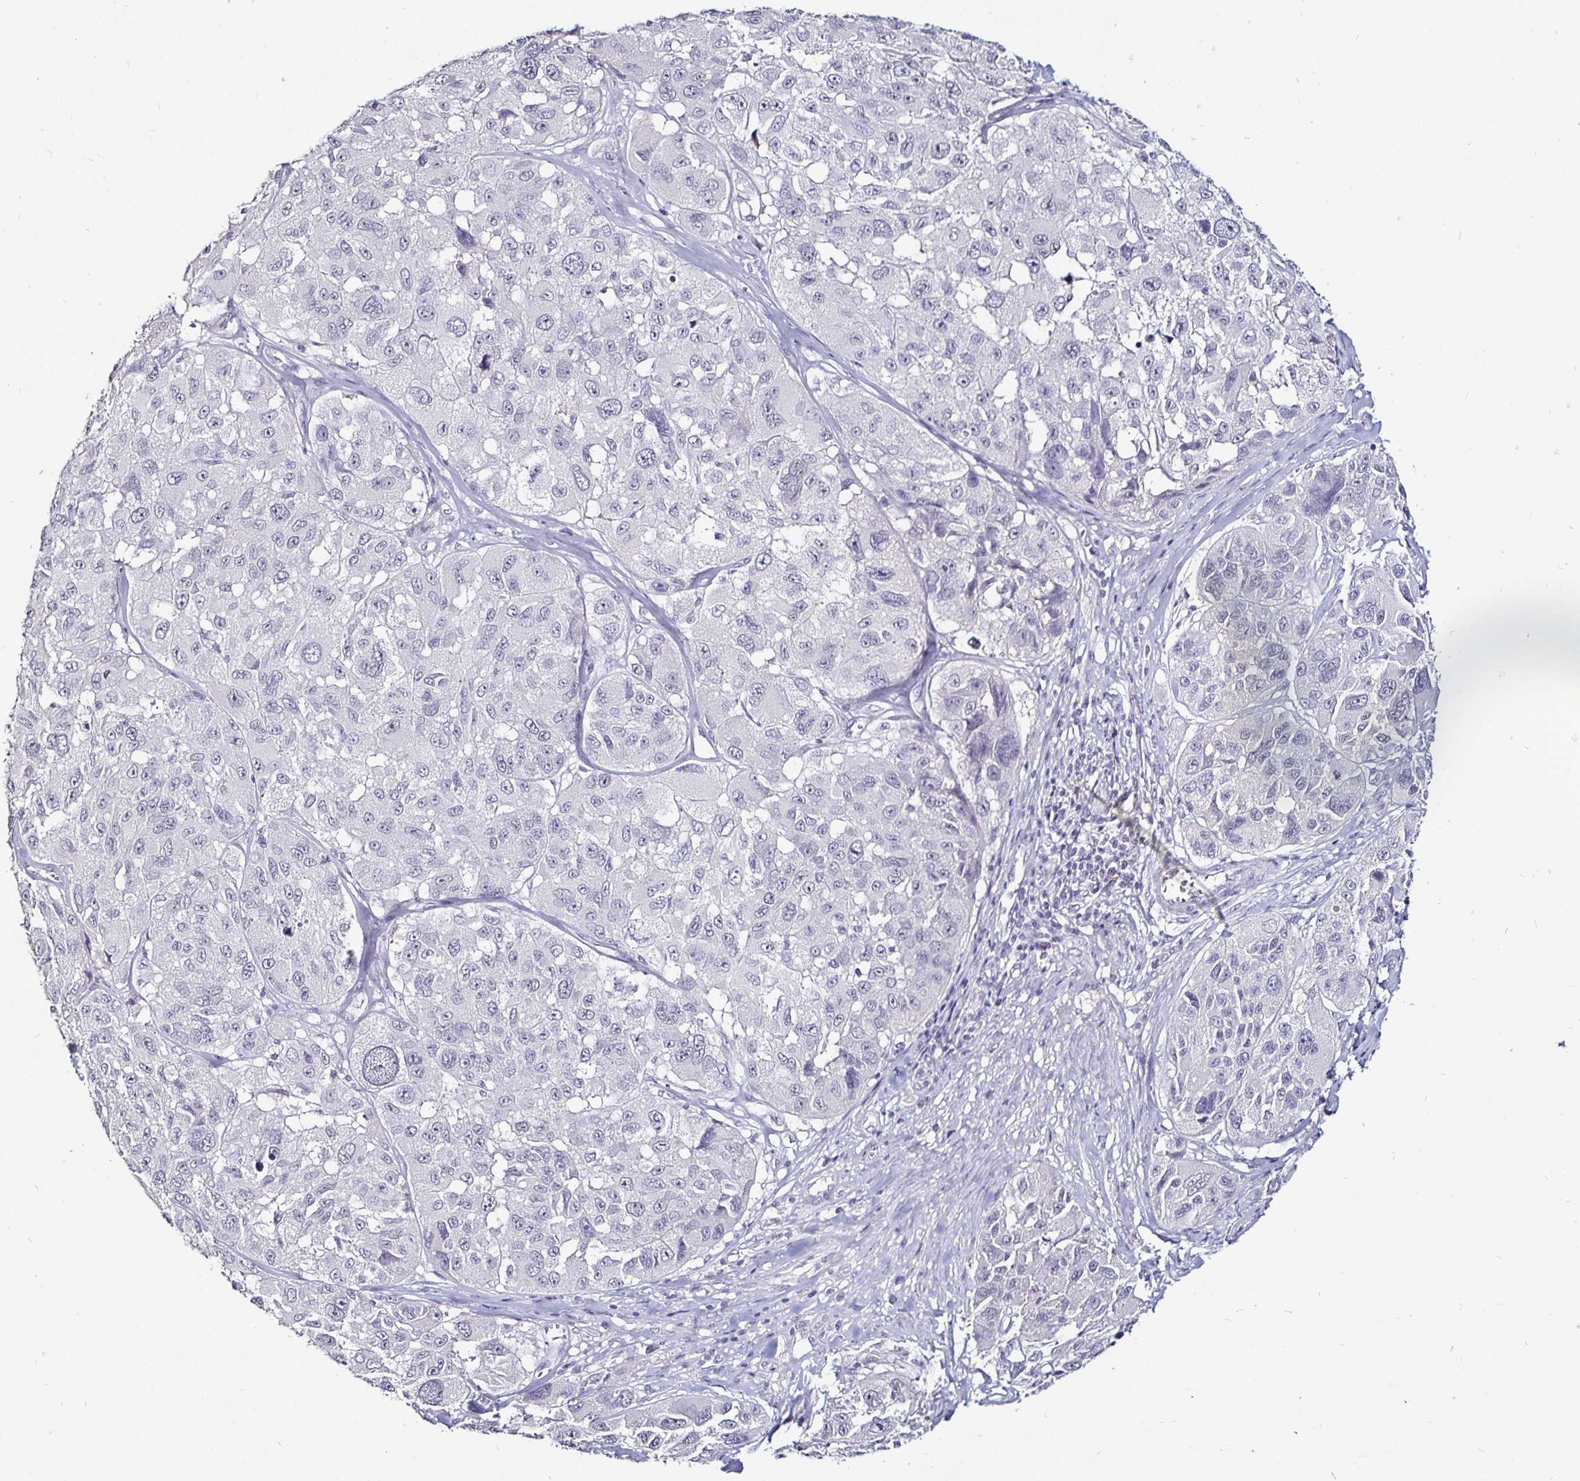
{"staining": {"intensity": "negative", "quantity": "none", "location": "none"}, "tissue": "melanoma", "cell_type": "Tumor cells", "image_type": "cancer", "snomed": [{"axis": "morphology", "description": "Malignant melanoma, NOS"}, {"axis": "topography", "description": "Skin"}], "caption": "Tumor cells show no significant staining in malignant melanoma.", "gene": "FAIM2", "patient": {"sex": "female", "age": 66}}